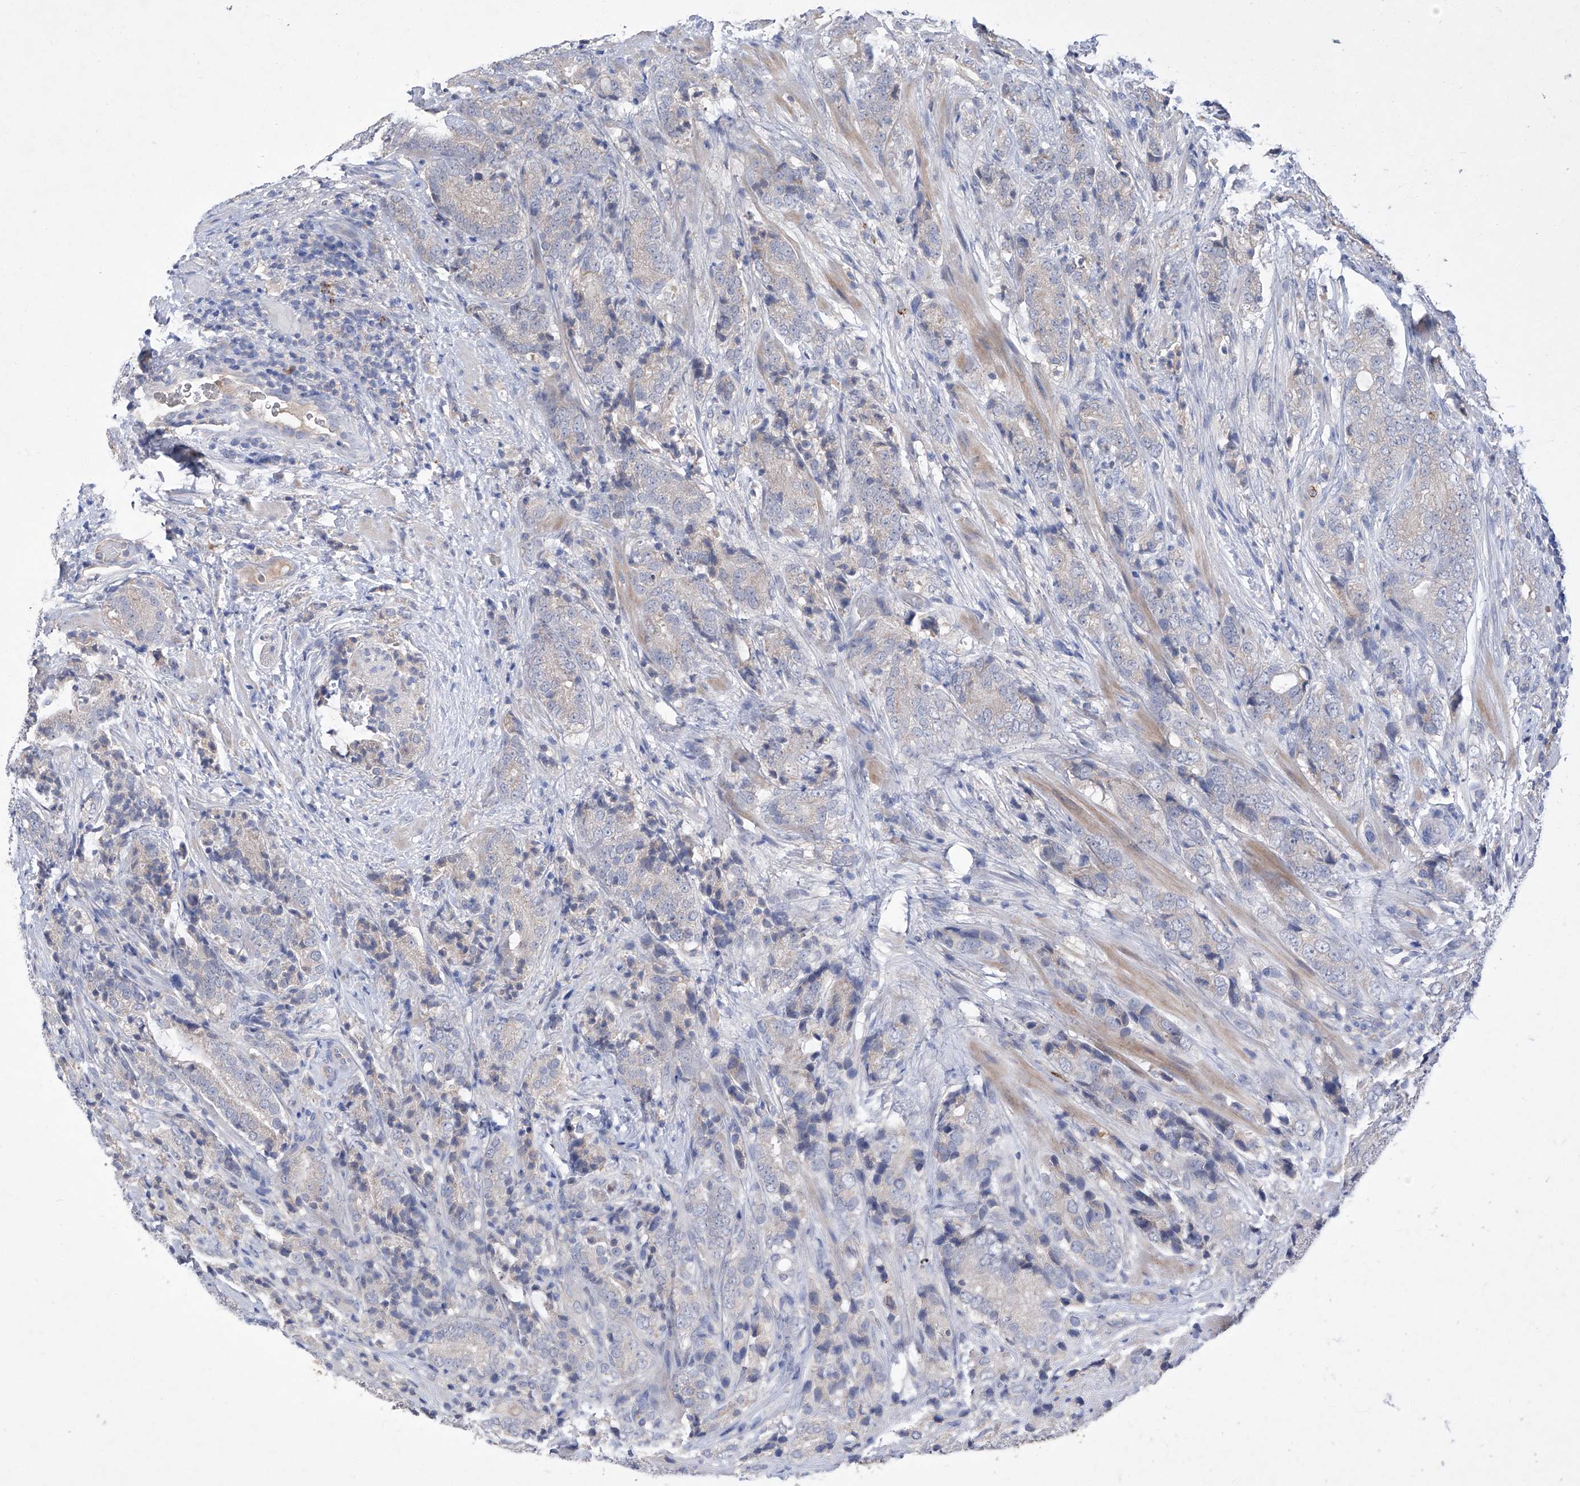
{"staining": {"intensity": "weak", "quantity": "<25%", "location": "cytoplasmic/membranous"}, "tissue": "prostate cancer", "cell_type": "Tumor cells", "image_type": "cancer", "snomed": [{"axis": "morphology", "description": "Adenocarcinoma, High grade"}, {"axis": "topography", "description": "Prostate"}], "caption": "Immunohistochemistry (IHC) of prostate cancer displays no staining in tumor cells. Nuclei are stained in blue.", "gene": "SBK2", "patient": {"sex": "male", "age": 57}}